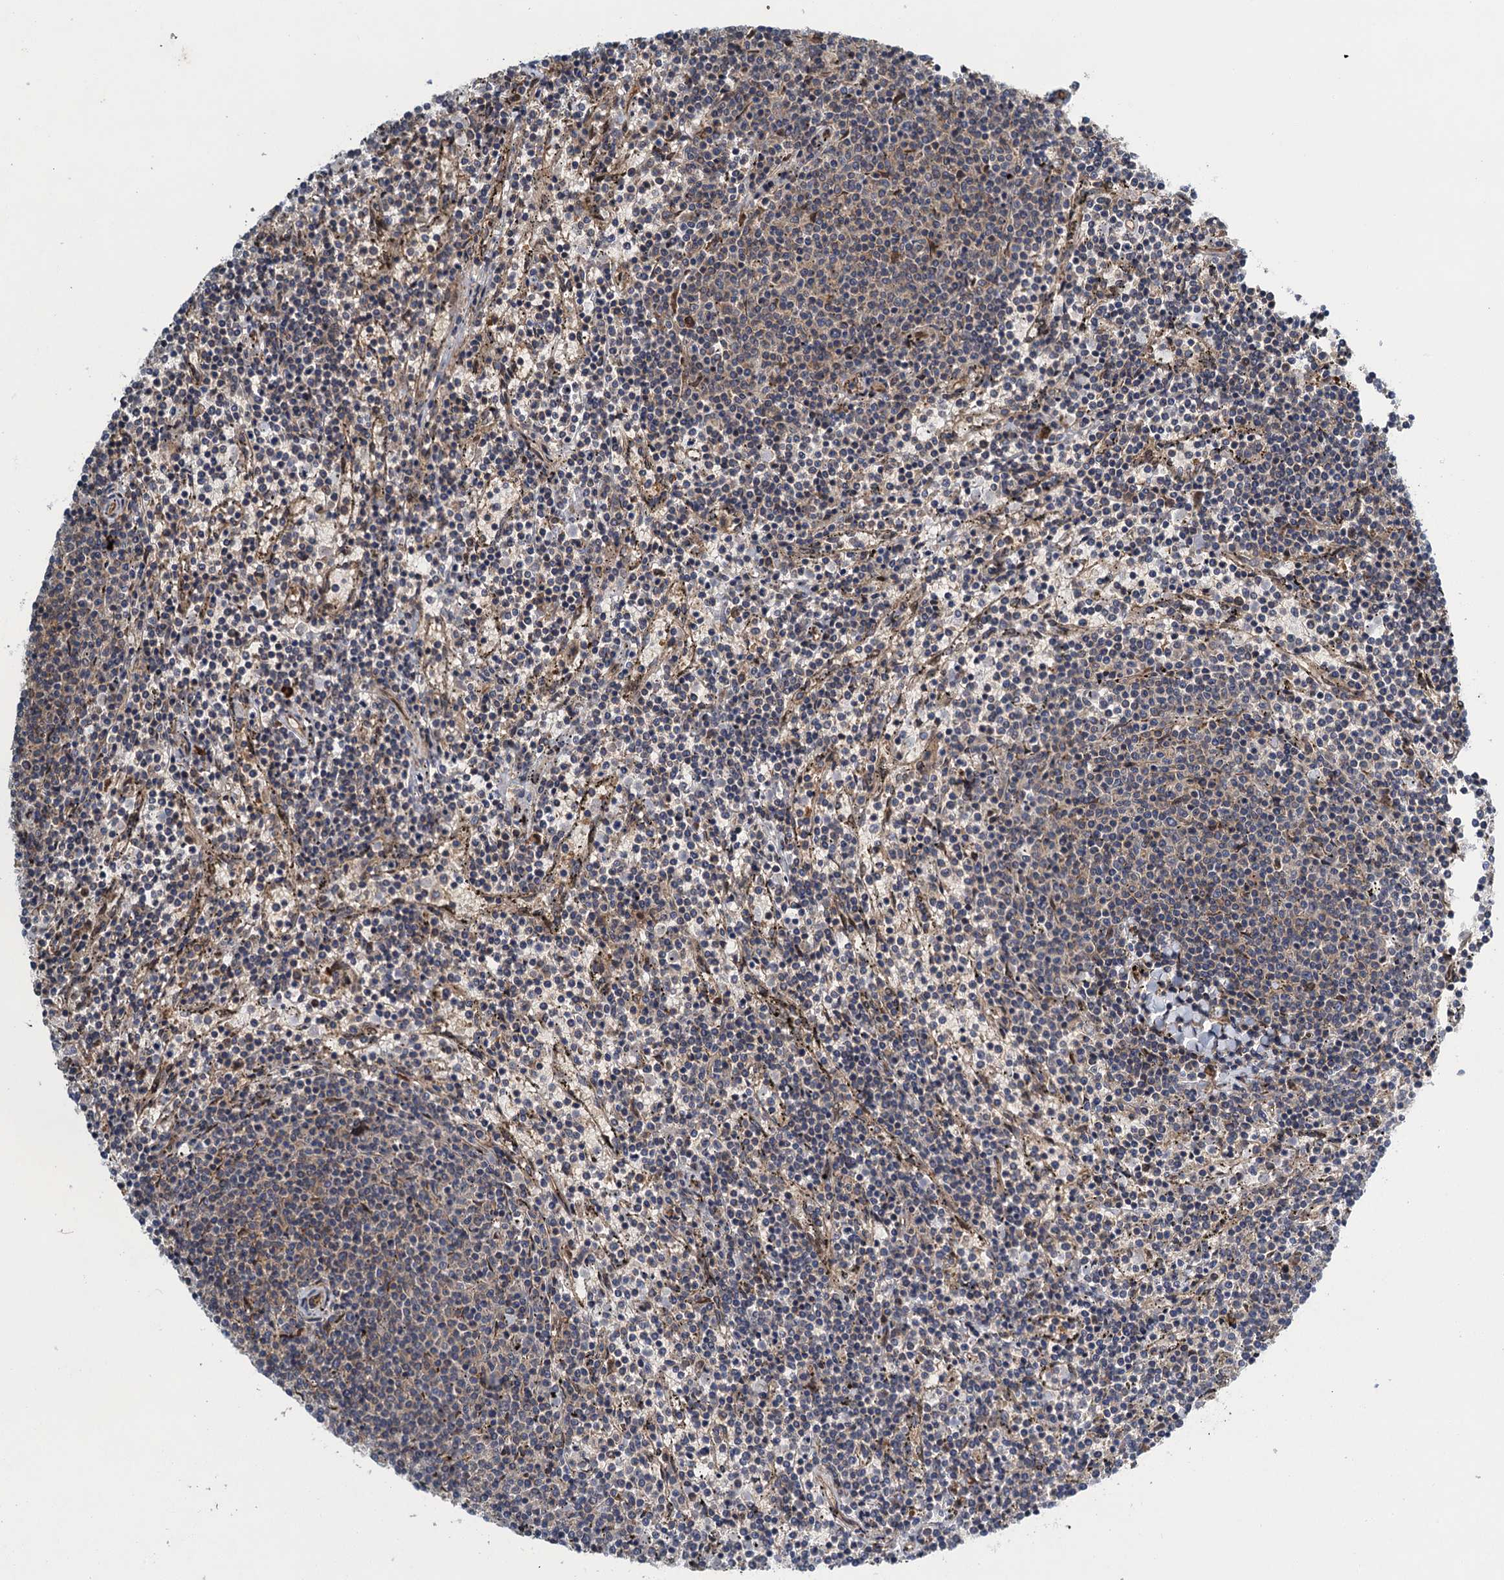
{"staining": {"intensity": "negative", "quantity": "none", "location": "none"}, "tissue": "lymphoma", "cell_type": "Tumor cells", "image_type": "cancer", "snomed": [{"axis": "morphology", "description": "Malignant lymphoma, non-Hodgkin's type, Low grade"}, {"axis": "topography", "description": "Spleen"}], "caption": "A high-resolution histopathology image shows immunohistochemistry (IHC) staining of low-grade malignant lymphoma, non-Hodgkin's type, which reveals no significant positivity in tumor cells.", "gene": "MDM1", "patient": {"sex": "female", "age": 50}}